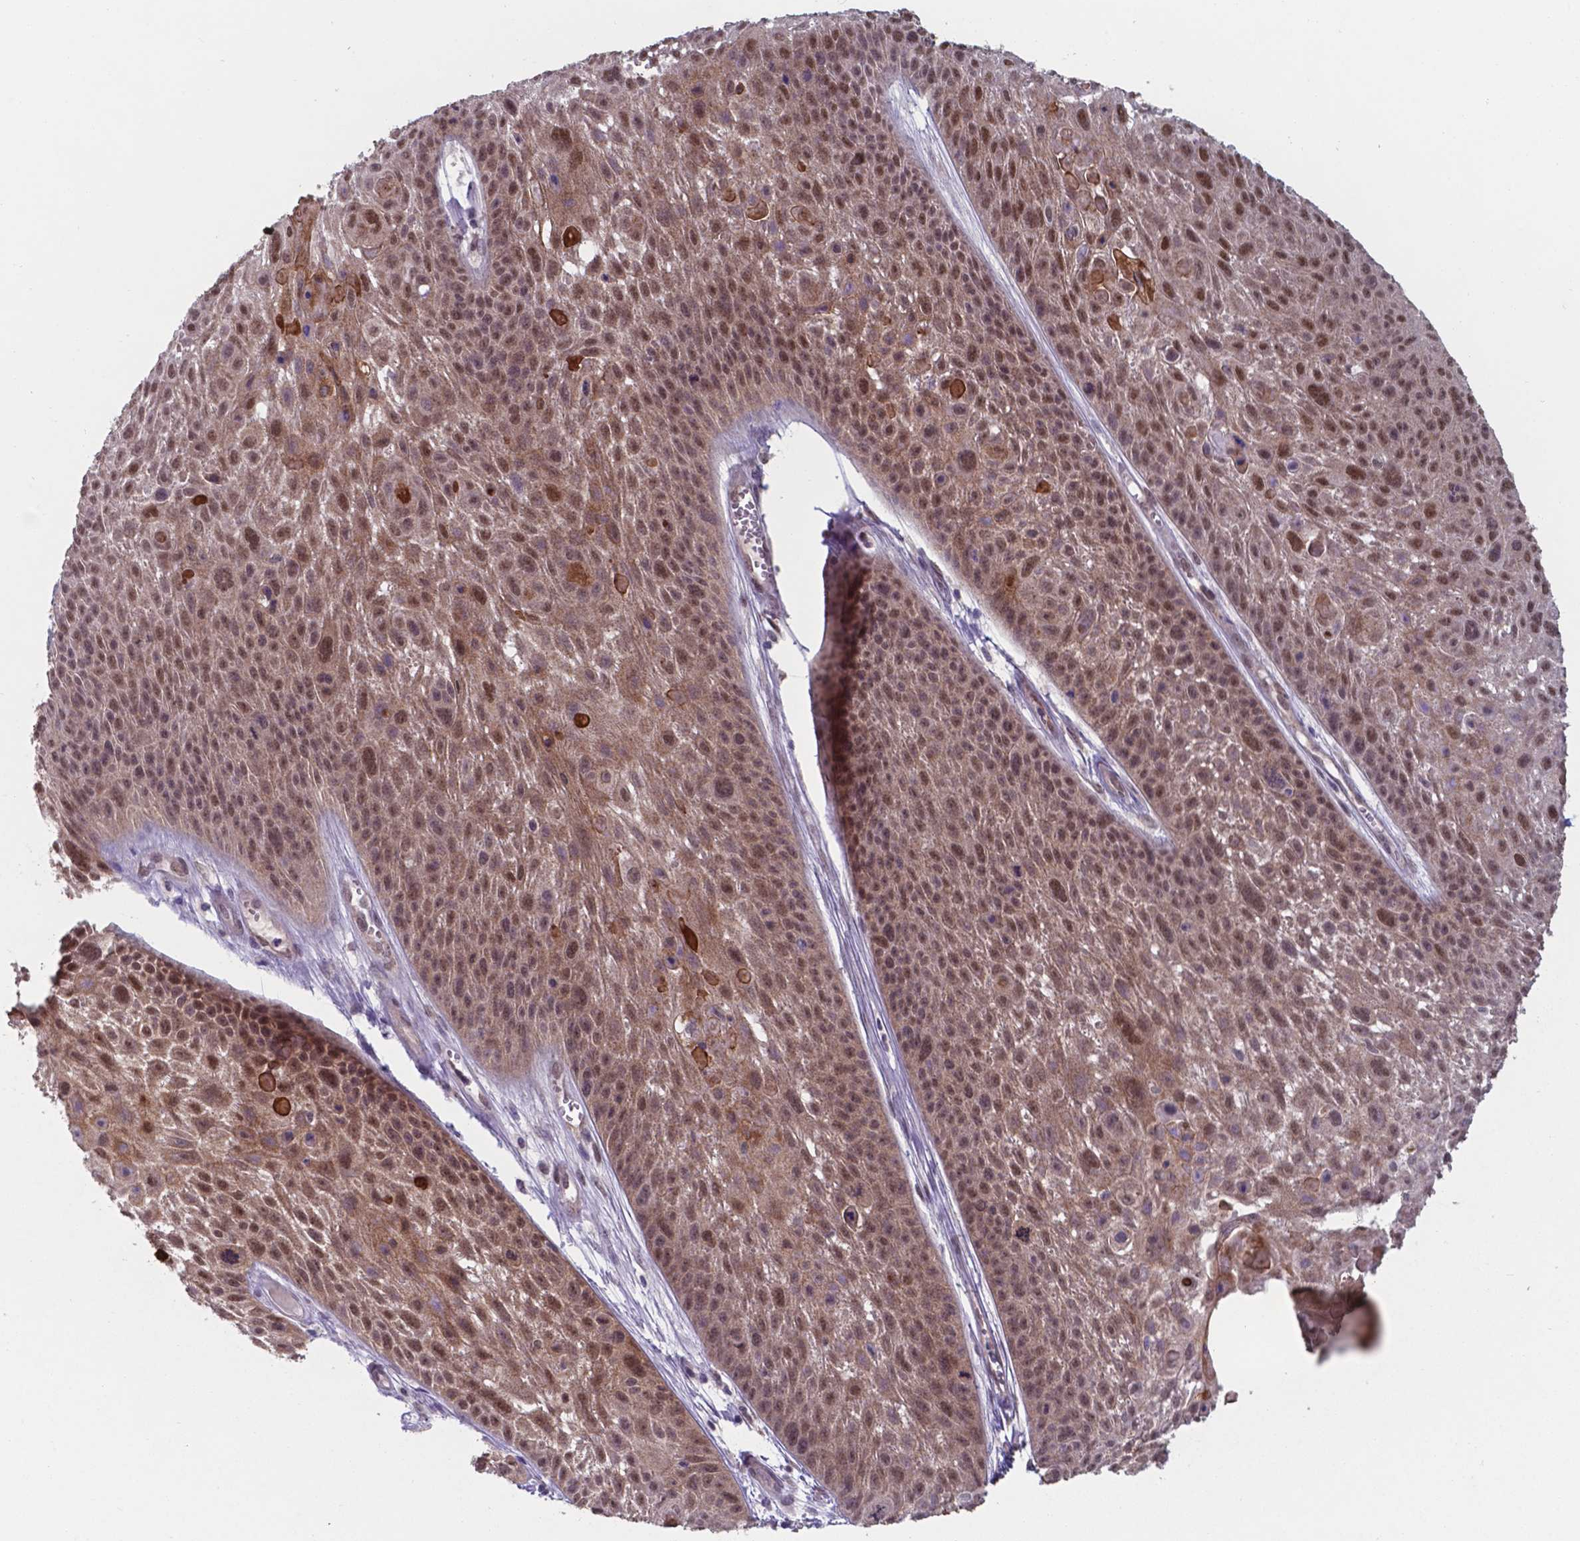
{"staining": {"intensity": "moderate", "quantity": ">75%", "location": "cytoplasmic/membranous,nuclear"}, "tissue": "skin cancer", "cell_type": "Tumor cells", "image_type": "cancer", "snomed": [{"axis": "morphology", "description": "Squamous cell carcinoma, NOS"}, {"axis": "topography", "description": "Skin"}, {"axis": "topography", "description": "Anal"}], "caption": "Skin squamous cell carcinoma stained for a protein shows moderate cytoplasmic/membranous and nuclear positivity in tumor cells.", "gene": "UBE2E2", "patient": {"sex": "female", "age": 75}}